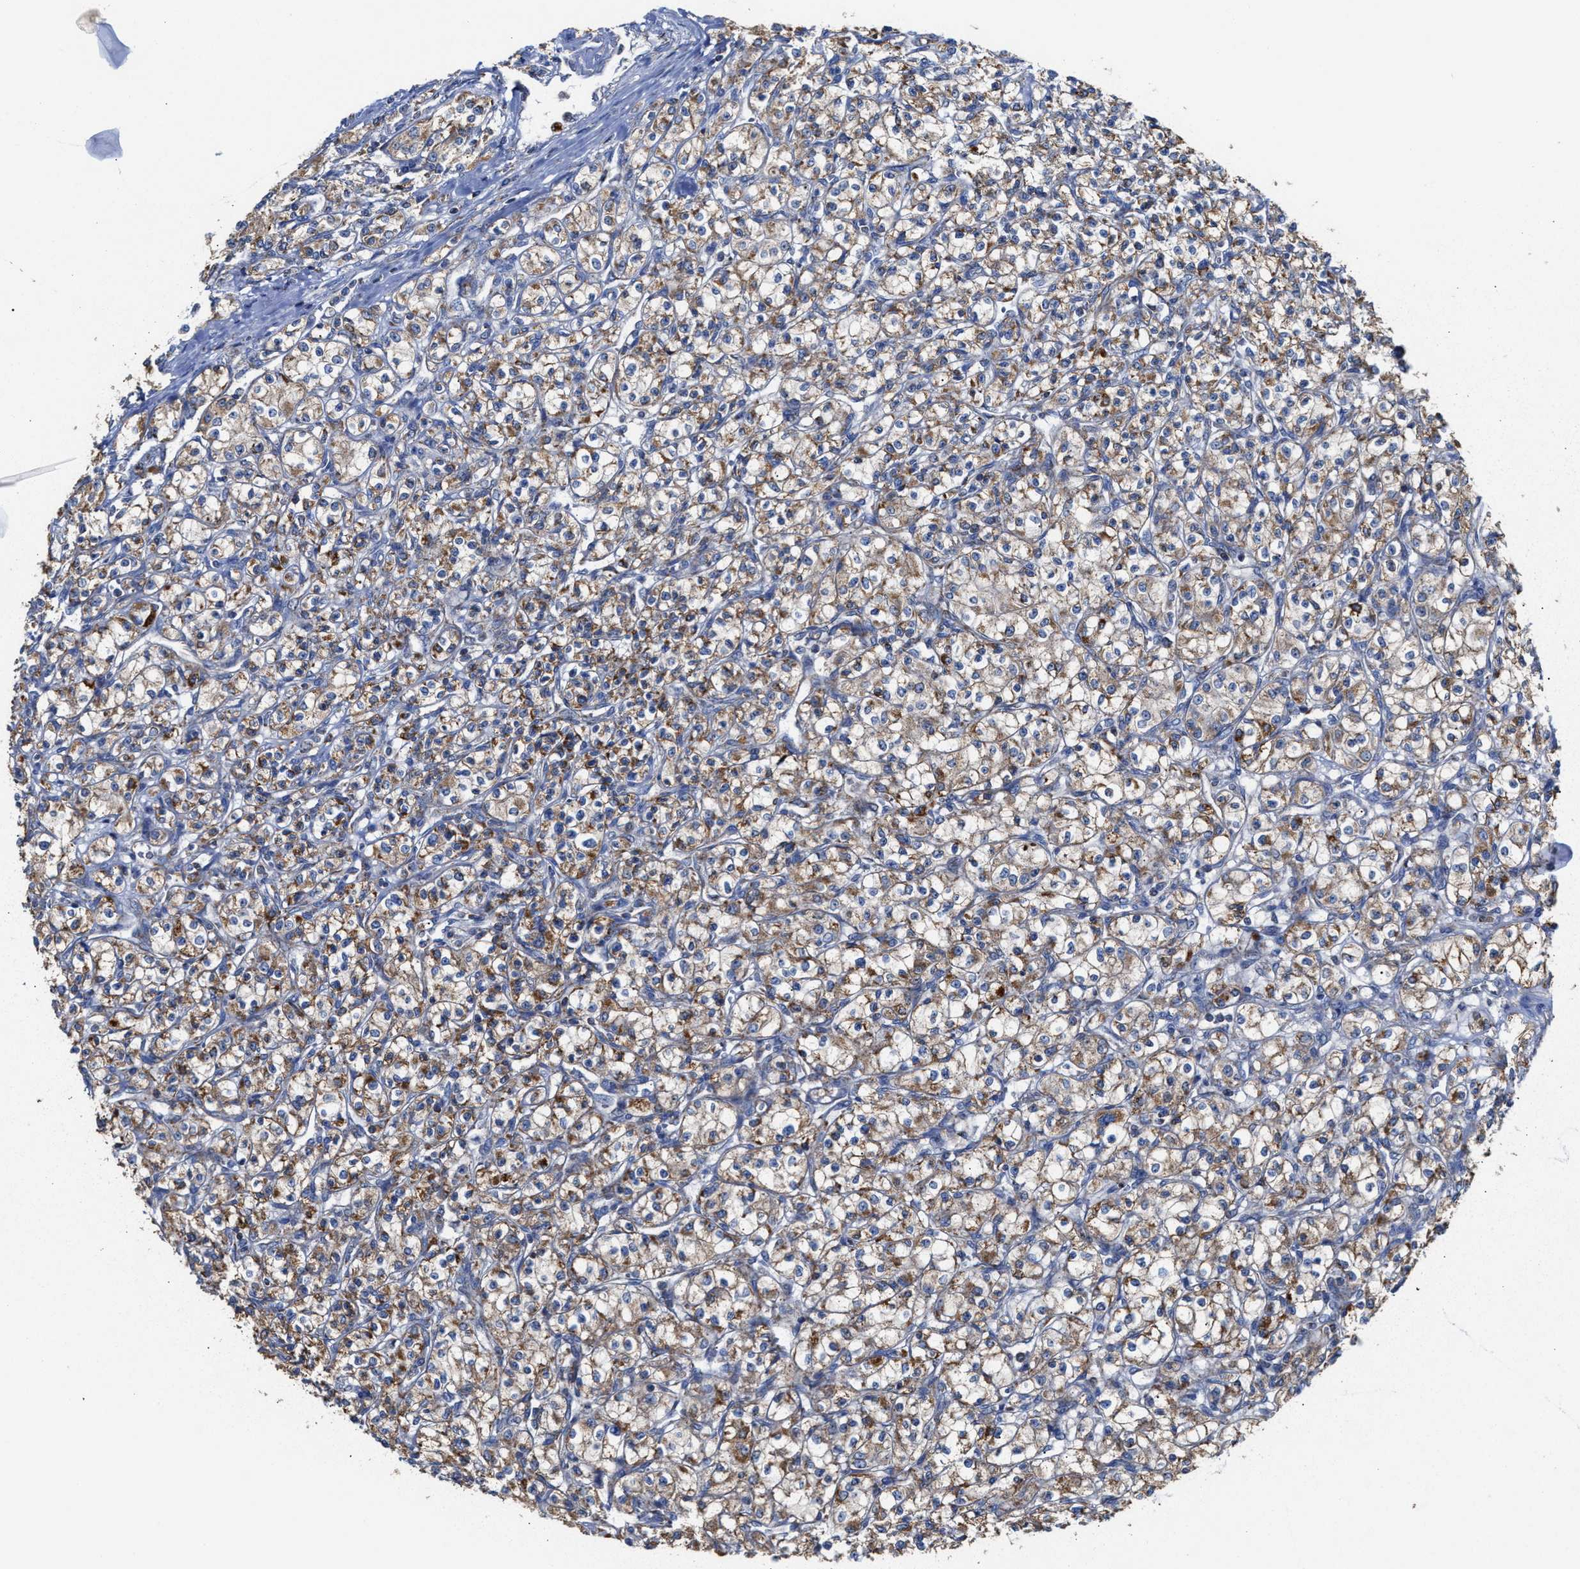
{"staining": {"intensity": "moderate", "quantity": ">75%", "location": "cytoplasmic/membranous"}, "tissue": "renal cancer", "cell_type": "Tumor cells", "image_type": "cancer", "snomed": [{"axis": "morphology", "description": "Adenocarcinoma, NOS"}, {"axis": "topography", "description": "Kidney"}], "caption": "Renal adenocarcinoma tissue demonstrates moderate cytoplasmic/membranous expression in approximately >75% of tumor cells (Brightfield microscopy of DAB IHC at high magnification).", "gene": "MECR", "patient": {"sex": "male", "age": 77}}